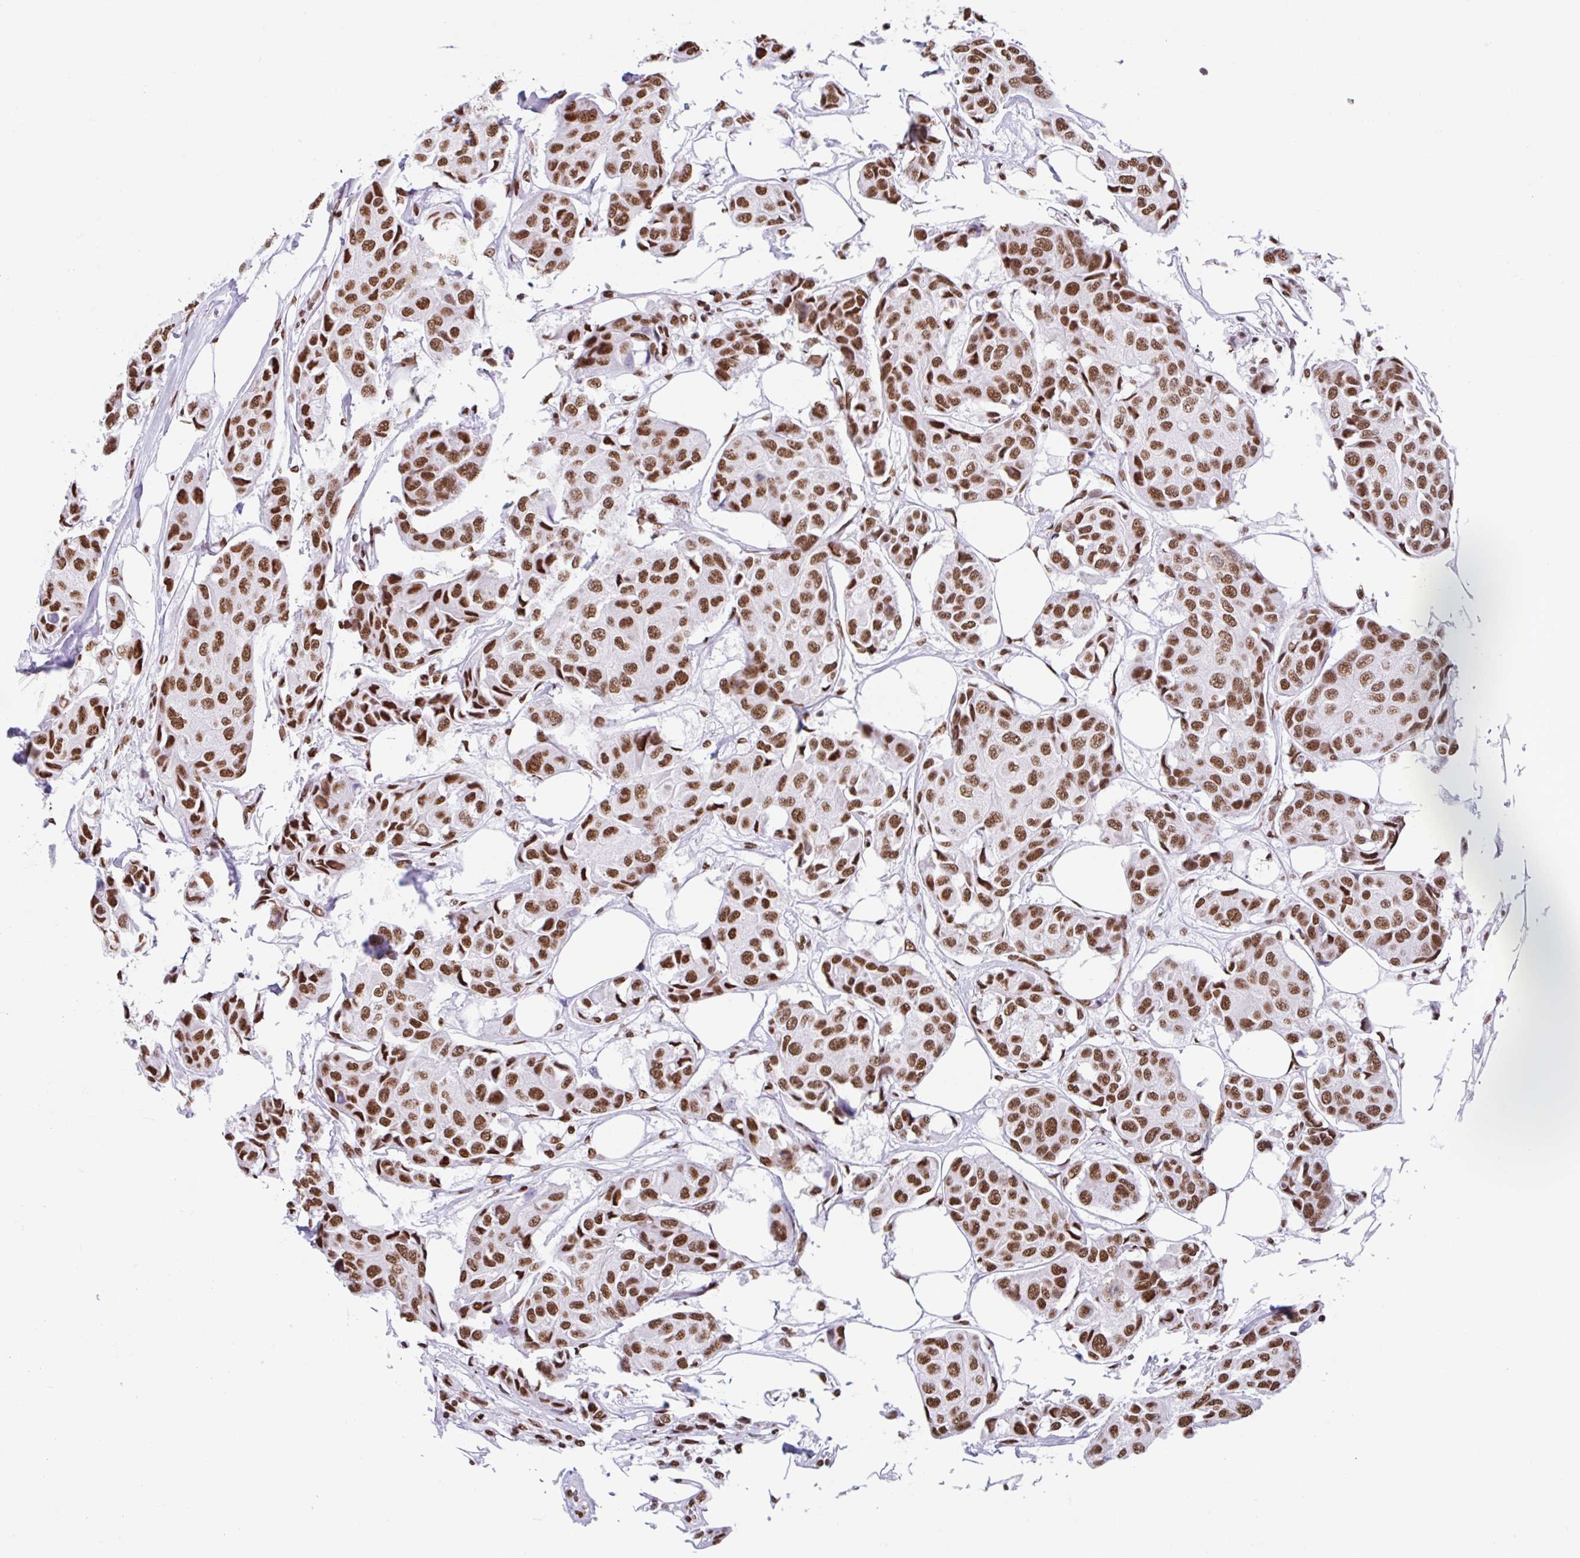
{"staining": {"intensity": "strong", "quantity": ">75%", "location": "nuclear"}, "tissue": "breast cancer", "cell_type": "Tumor cells", "image_type": "cancer", "snomed": [{"axis": "morphology", "description": "Duct carcinoma"}, {"axis": "topography", "description": "Breast"}, {"axis": "topography", "description": "Lymph node"}], "caption": "Protein expression analysis of breast cancer (infiltrating ductal carcinoma) demonstrates strong nuclear positivity in about >75% of tumor cells. The staining was performed using DAB to visualize the protein expression in brown, while the nuclei were stained in blue with hematoxylin (Magnification: 20x).", "gene": "KHDRBS1", "patient": {"sex": "female", "age": 80}}